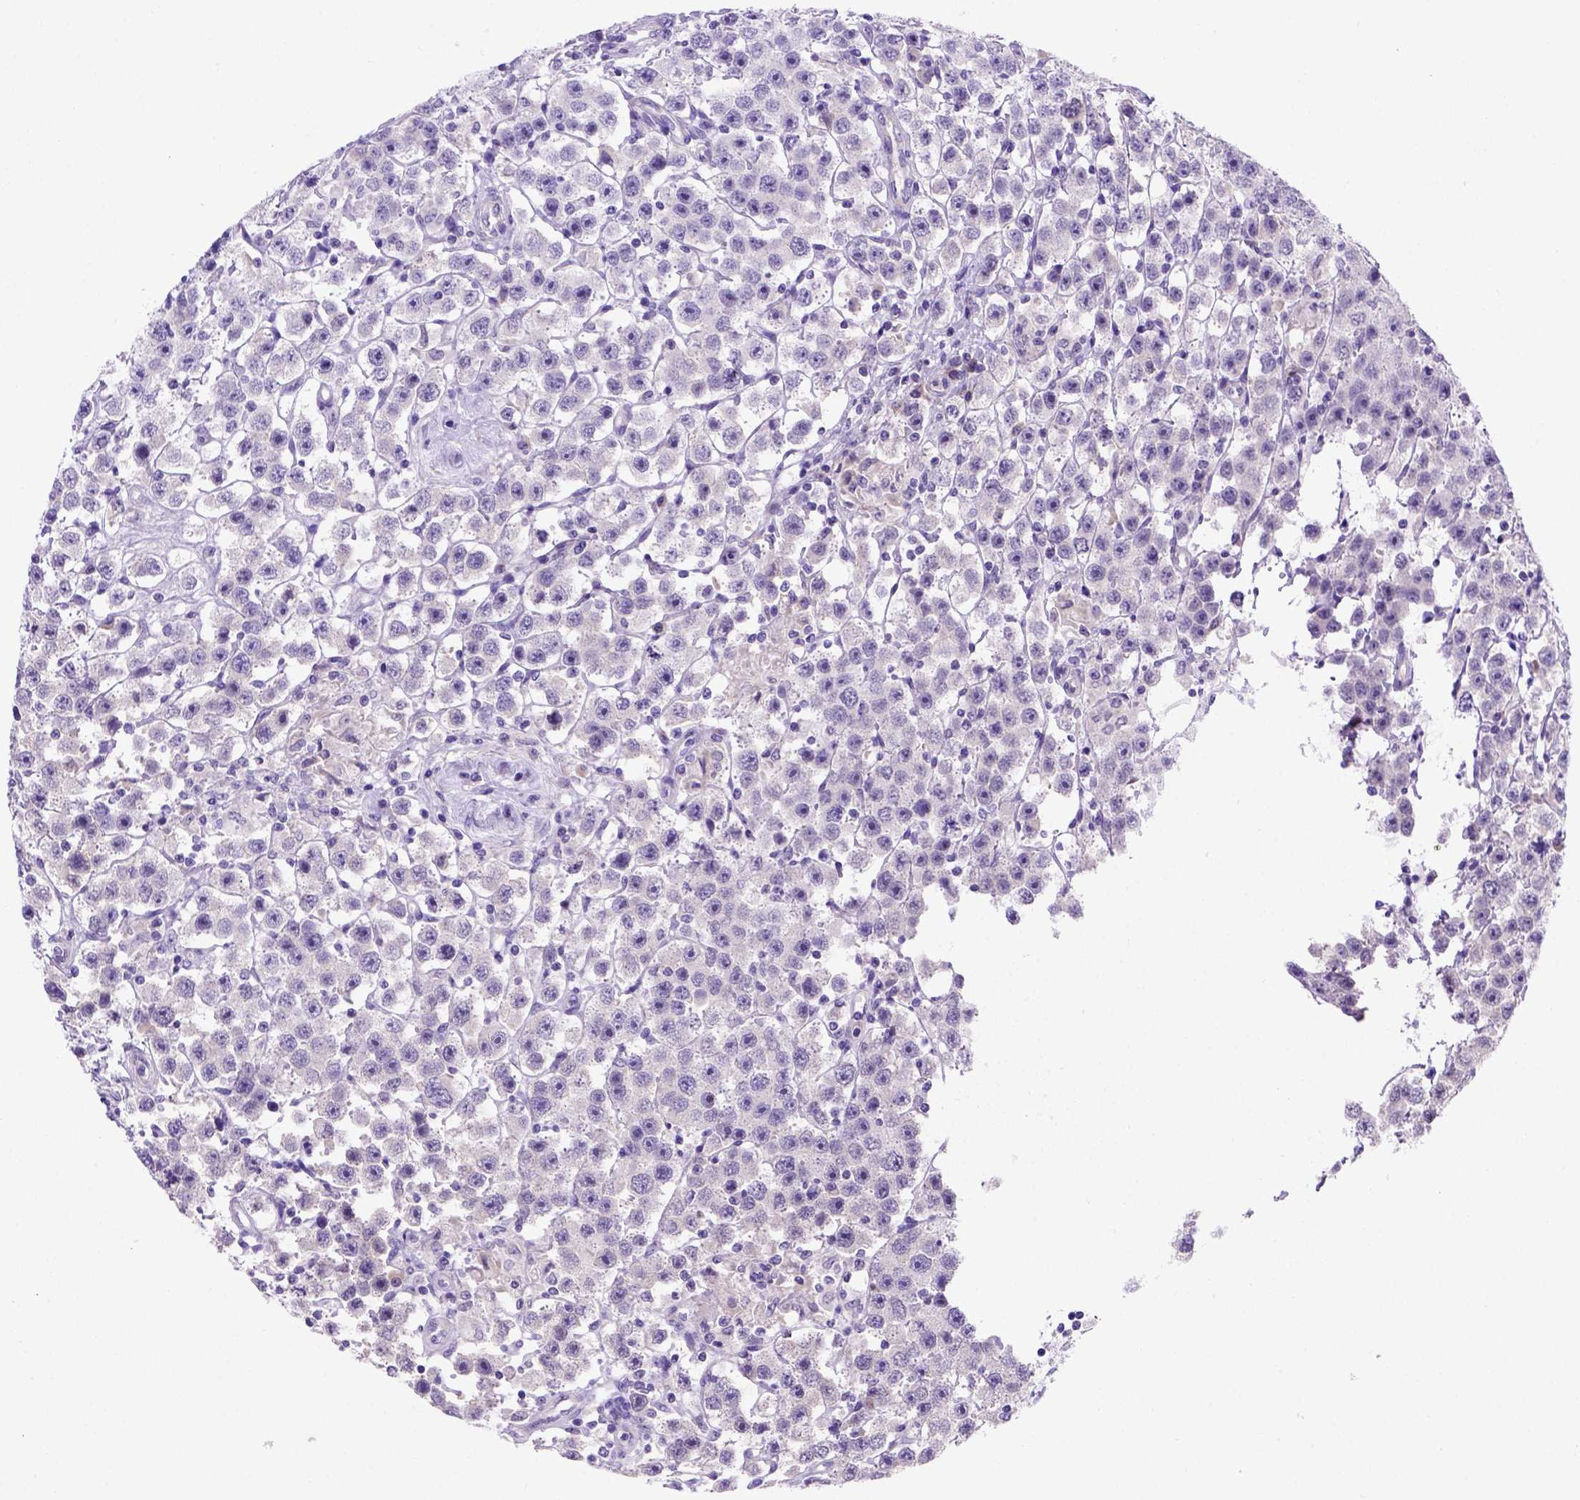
{"staining": {"intensity": "negative", "quantity": "none", "location": "none"}, "tissue": "testis cancer", "cell_type": "Tumor cells", "image_type": "cancer", "snomed": [{"axis": "morphology", "description": "Seminoma, NOS"}, {"axis": "topography", "description": "Testis"}], "caption": "An image of testis seminoma stained for a protein demonstrates no brown staining in tumor cells.", "gene": "FAM81B", "patient": {"sex": "male", "age": 45}}